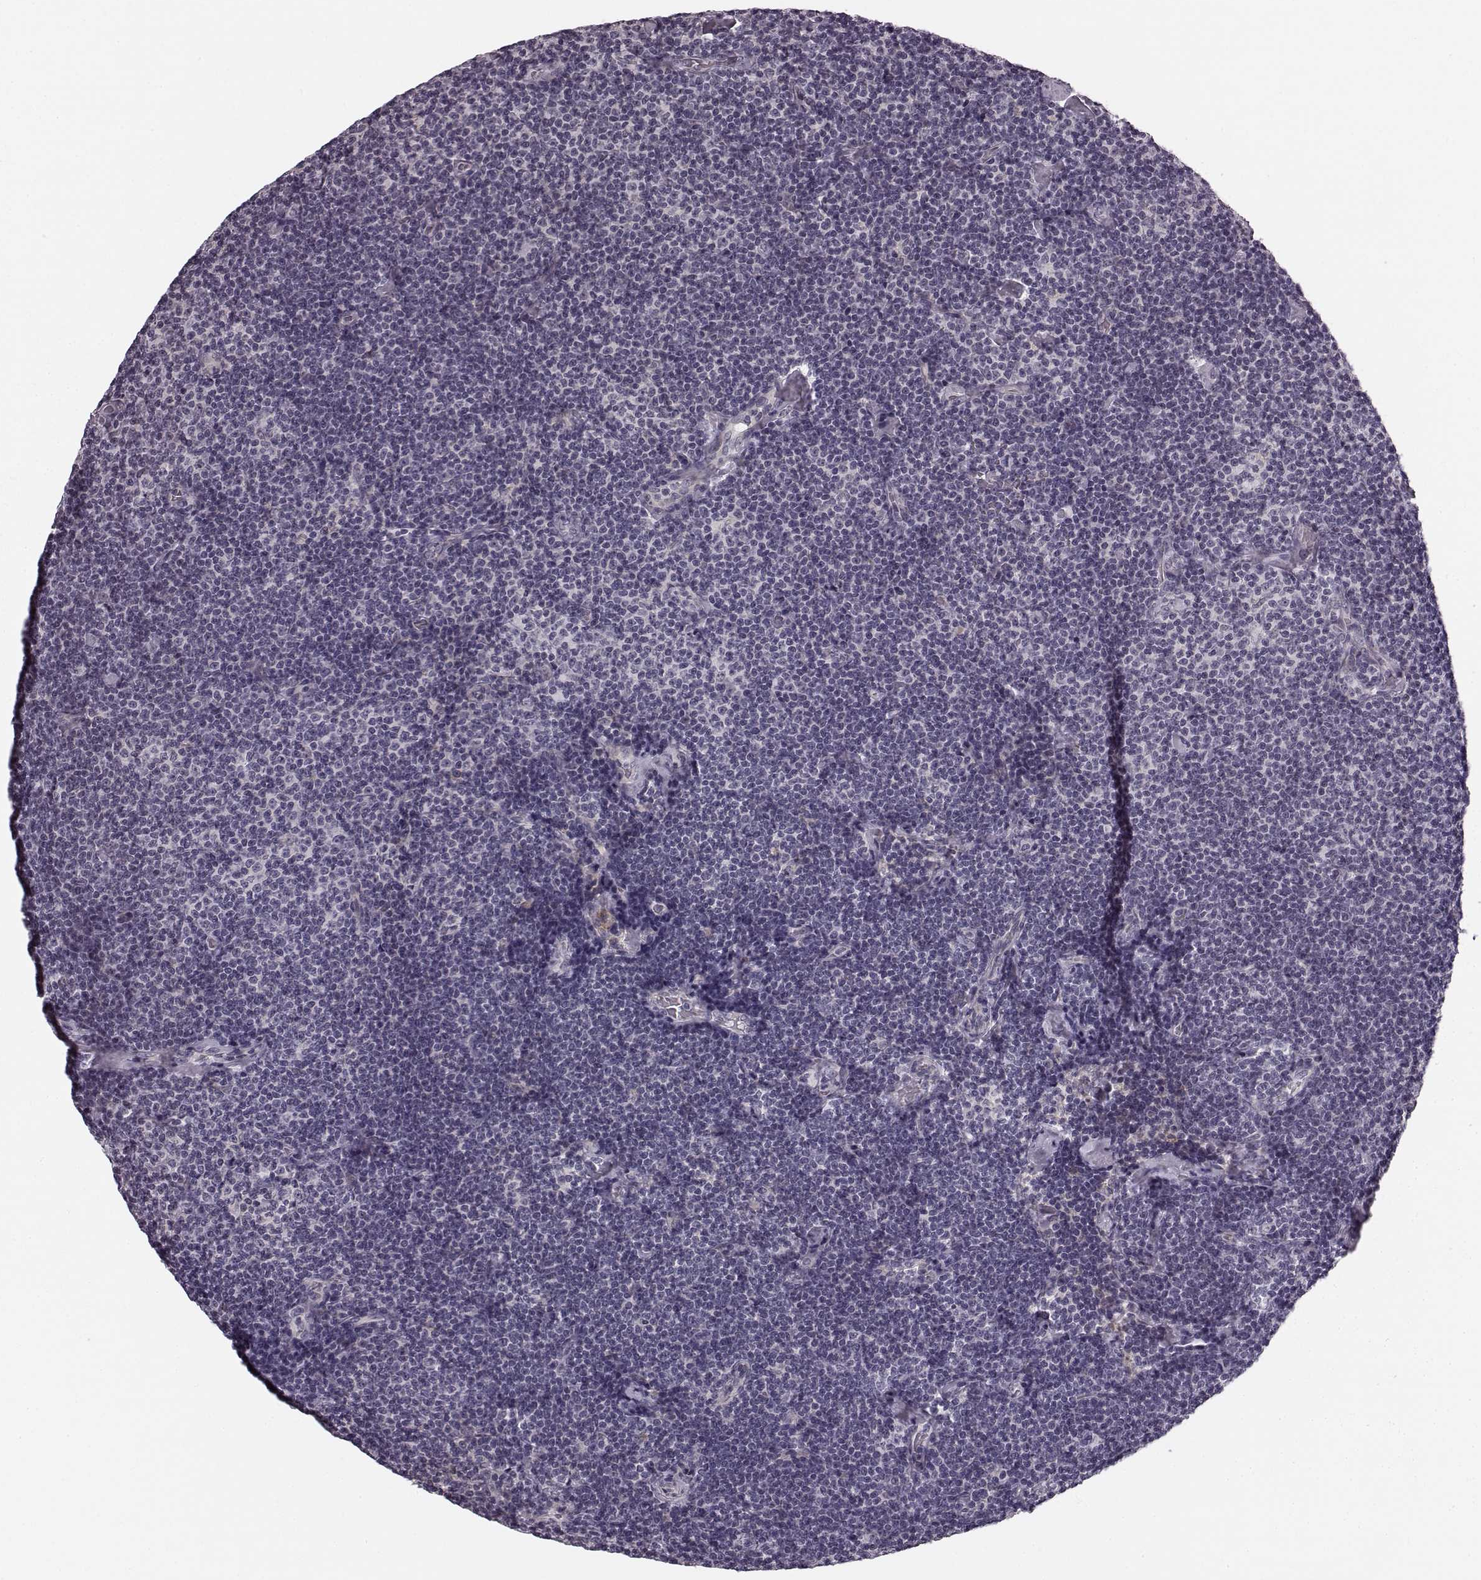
{"staining": {"intensity": "negative", "quantity": "none", "location": "none"}, "tissue": "lymphoma", "cell_type": "Tumor cells", "image_type": "cancer", "snomed": [{"axis": "morphology", "description": "Malignant lymphoma, non-Hodgkin's type, Low grade"}, {"axis": "topography", "description": "Lymph node"}], "caption": "This is a photomicrograph of immunohistochemistry staining of lymphoma, which shows no positivity in tumor cells.", "gene": "FAM234B", "patient": {"sex": "male", "age": 81}}